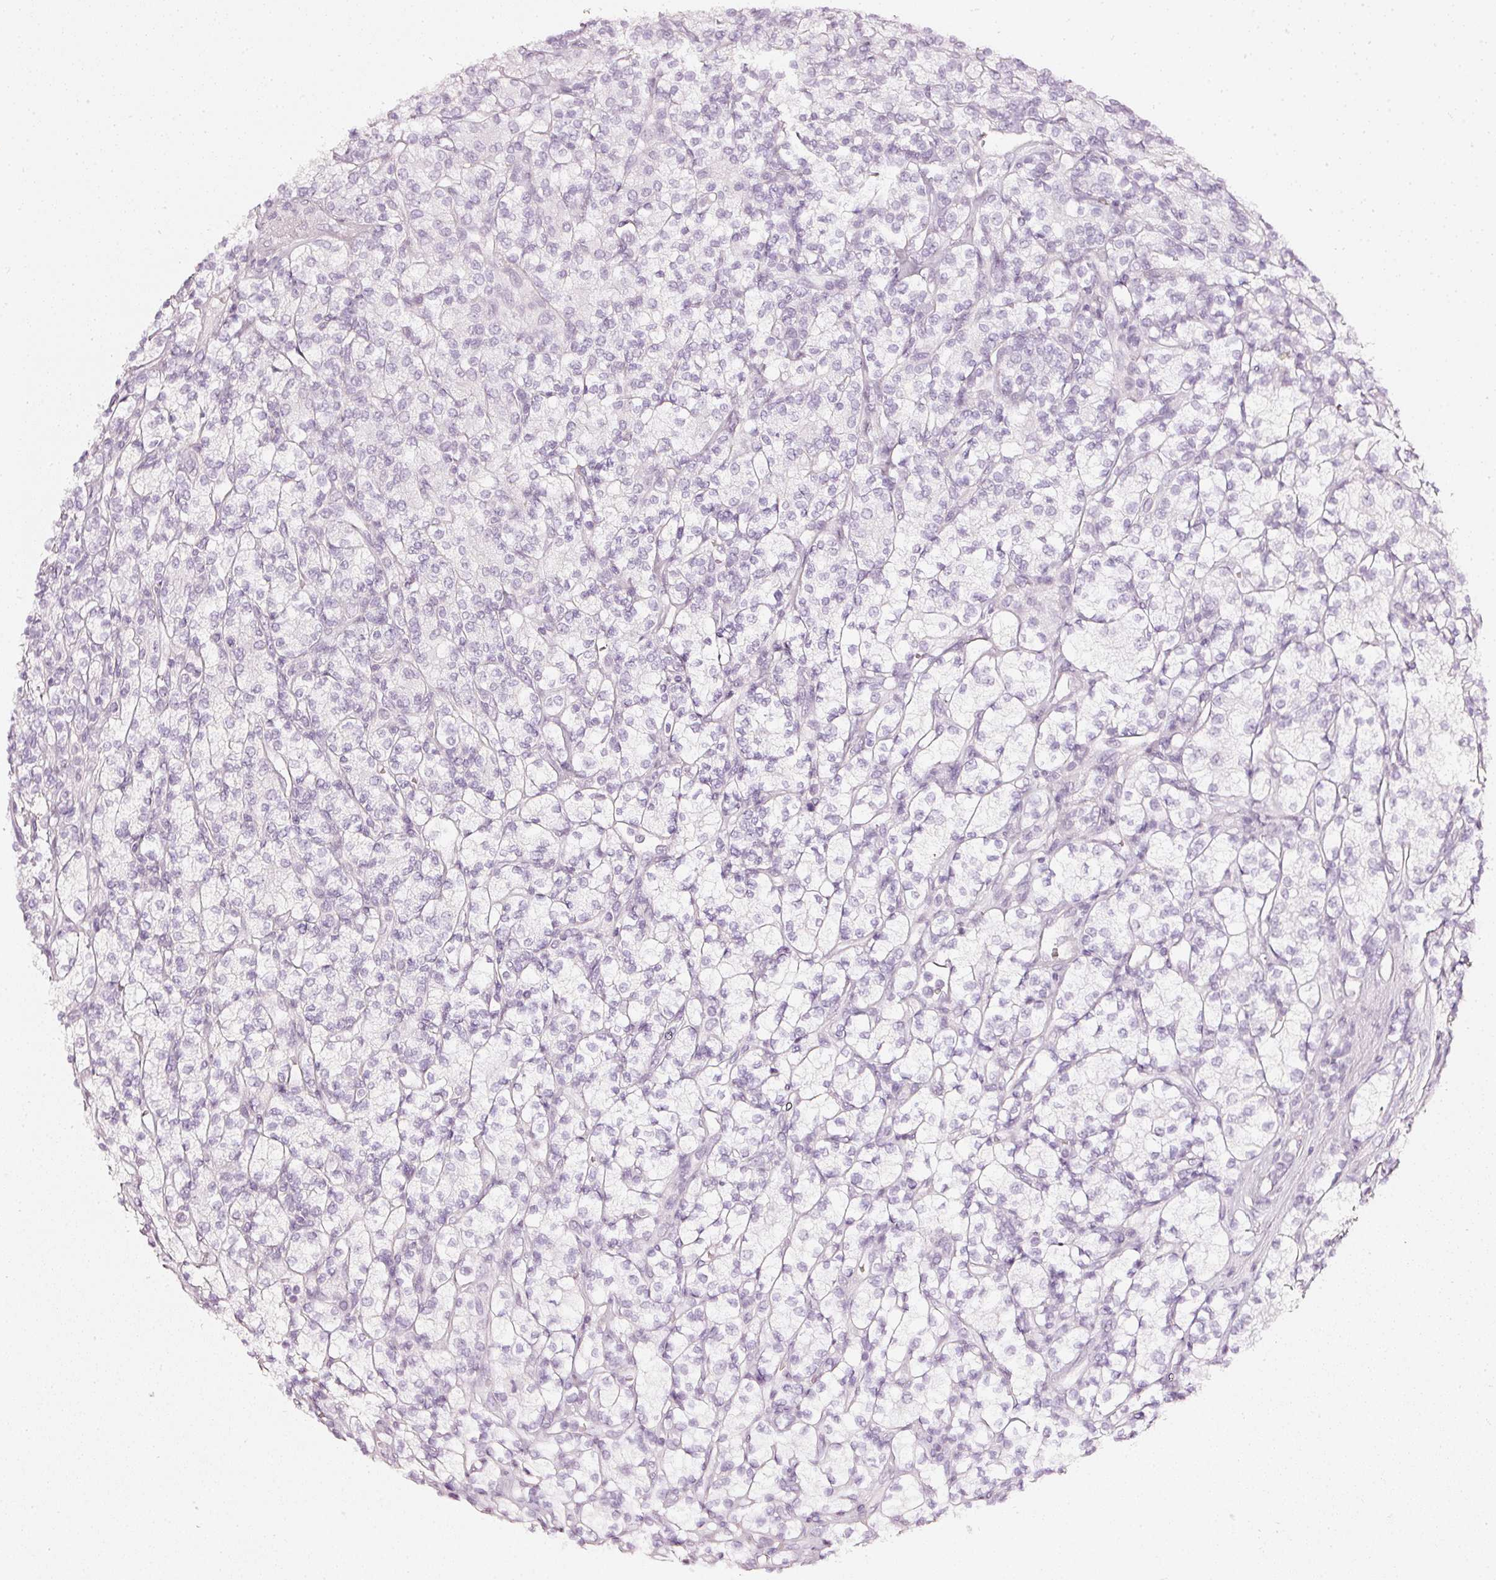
{"staining": {"intensity": "negative", "quantity": "none", "location": "none"}, "tissue": "renal cancer", "cell_type": "Tumor cells", "image_type": "cancer", "snomed": [{"axis": "morphology", "description": "Adenocarcinoma, NOS"}, {"axis": "topography", "description": "Kidney"}], "caption": "This is a photomicrograph of IHC staining of renal adenocarcinoma, which shows no positivity in tumor cells. (IHC, brightfield microscopy, high magnification).", "gene": "CNP", "patient": {"sex": "male", "age": 77}}